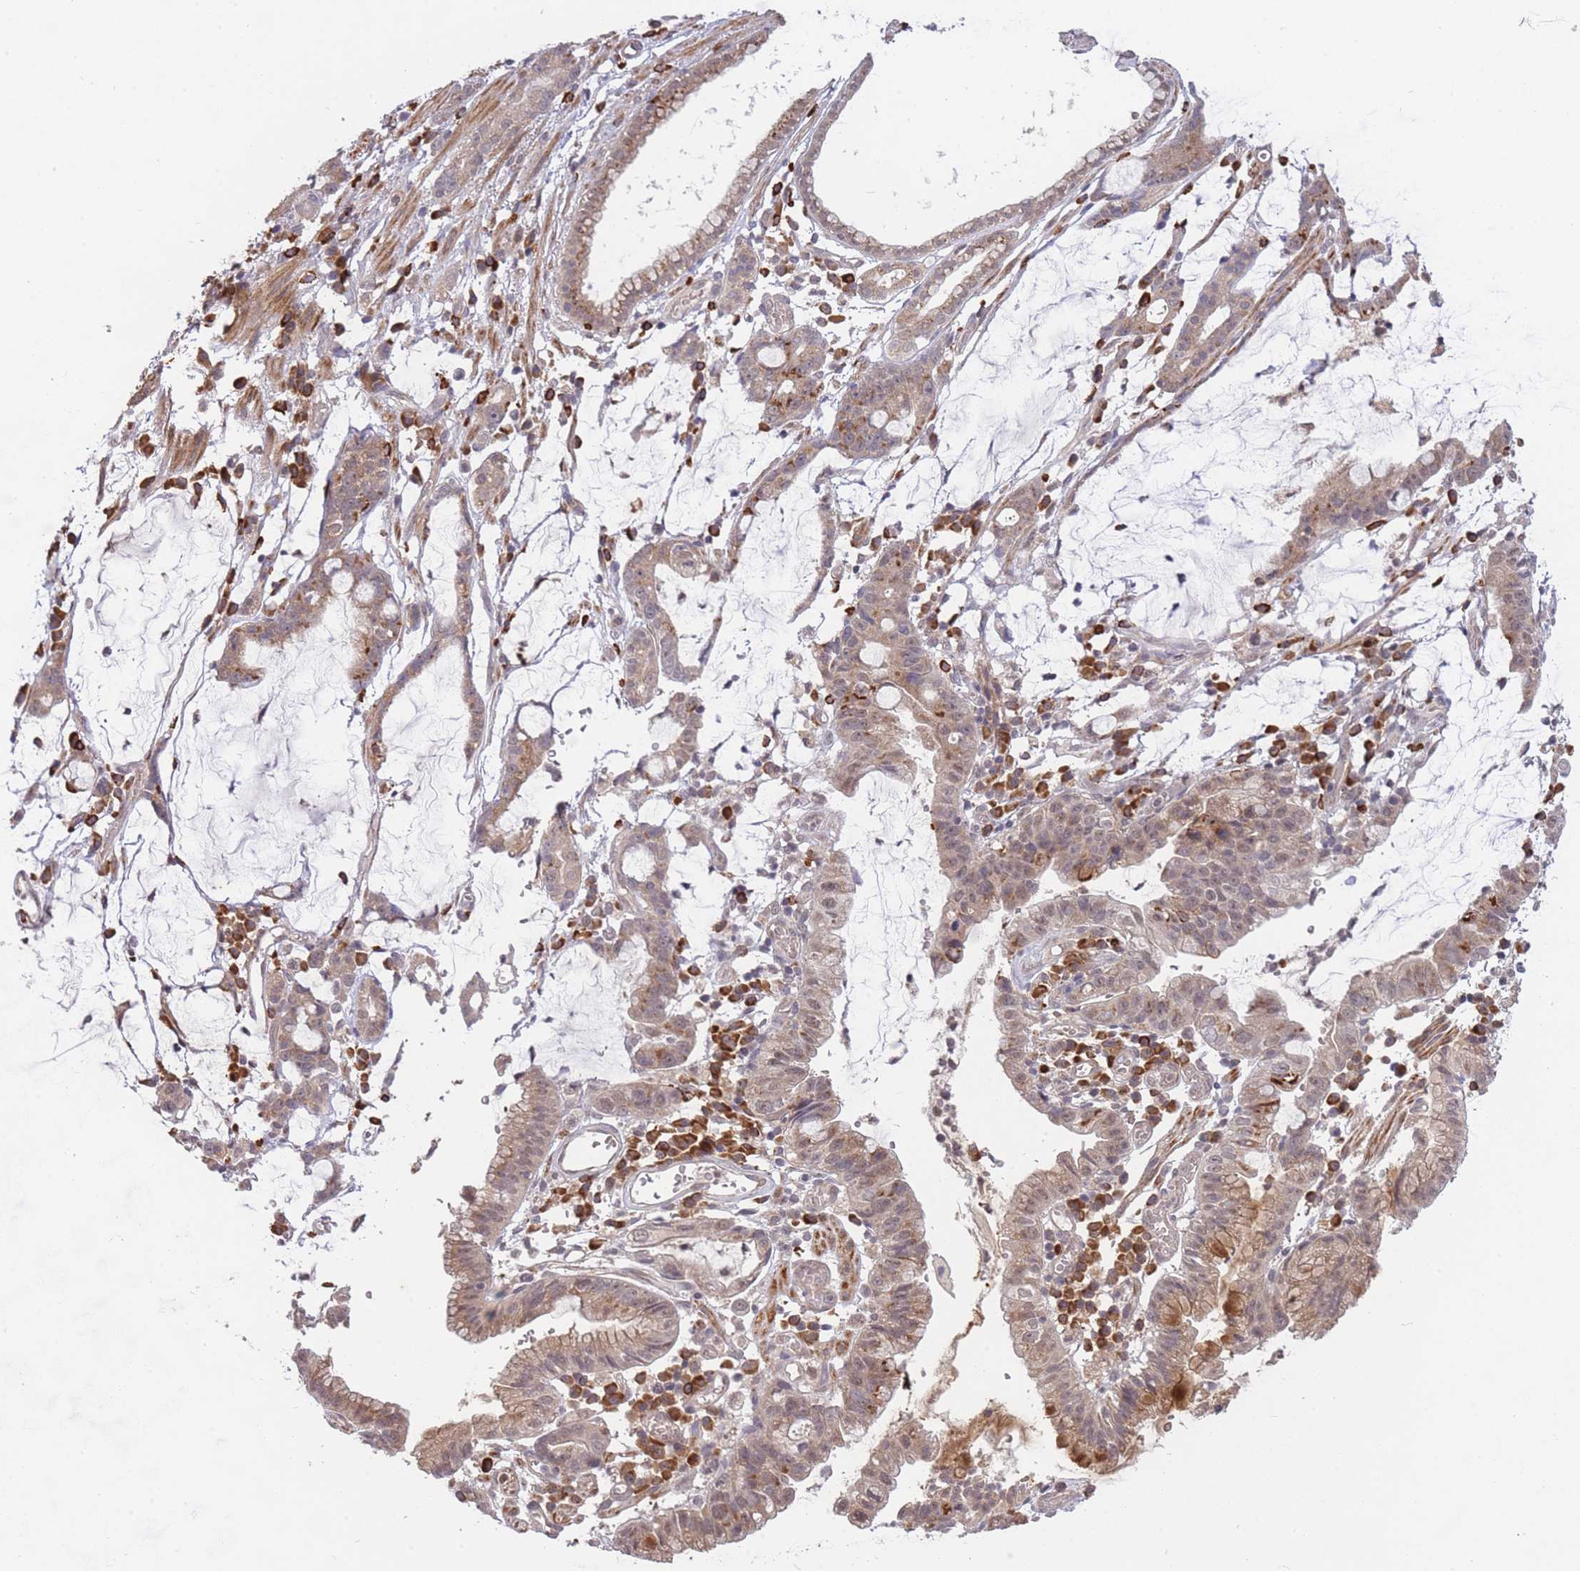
{"staining": {"intensity": "weak", "quantity": ">75%", "location": "cytoplasmic/membranous,nuclear"}, "tissue": "stomach cancer", "cell_type": "Tumor cells", "image_type": "cancer", "snomed": [{"axis": "morphology", "description": "Adenocarcinoma, NOS"}, {"axis": "topography", "description": "Stomach"}], "caption": "Immunohistochemistry (IHC) histopathology image of human stomach cancer stained for a protein (brown), which displays low levels of weak cytoplasmic/membranous and nuclear expression in about >75% of tumor cells.", "gene": "SMC6", "patient": {"sex": "male", "age": 55}}